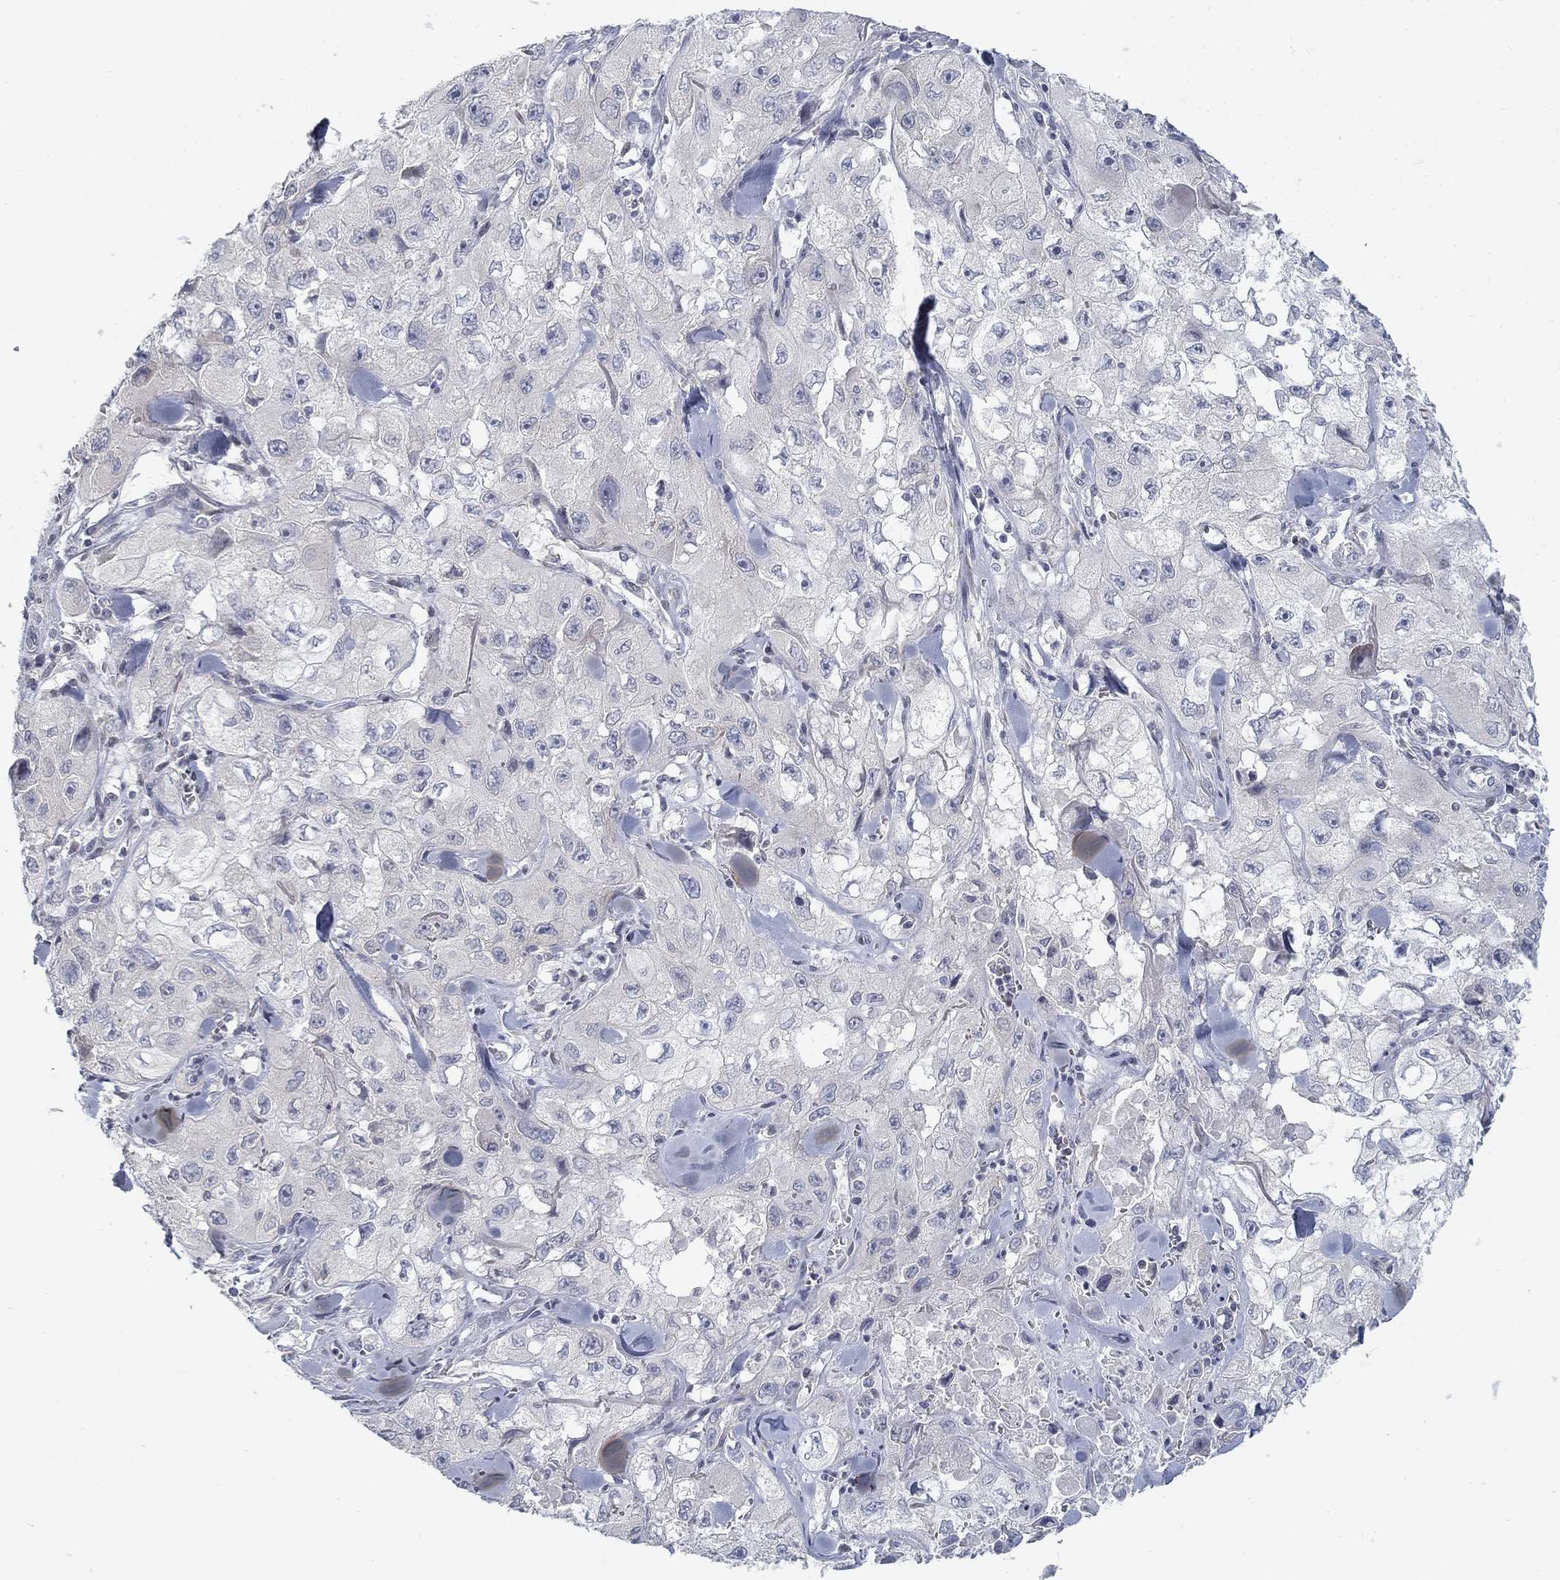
{"staining": {"intensity": "negative", "quantity": "none", "location": "none"}, "tissue": "skin cancer", "cell_type": "Tumor cells", "image_type": "cancer", "snomed": [{"axis": "morphology", "description": "Squamous cell carcinoma, NOS"}, {"axis": "topography", "description": "Skin"}, {"axis": "topography", "description": "Subcutis"}], "caption": "Immunohistochemistry of human skin cancer displays no staining in tumor cells.", "gene": "ATP1A3", "patient": {"sex": "male", "age": 73}}